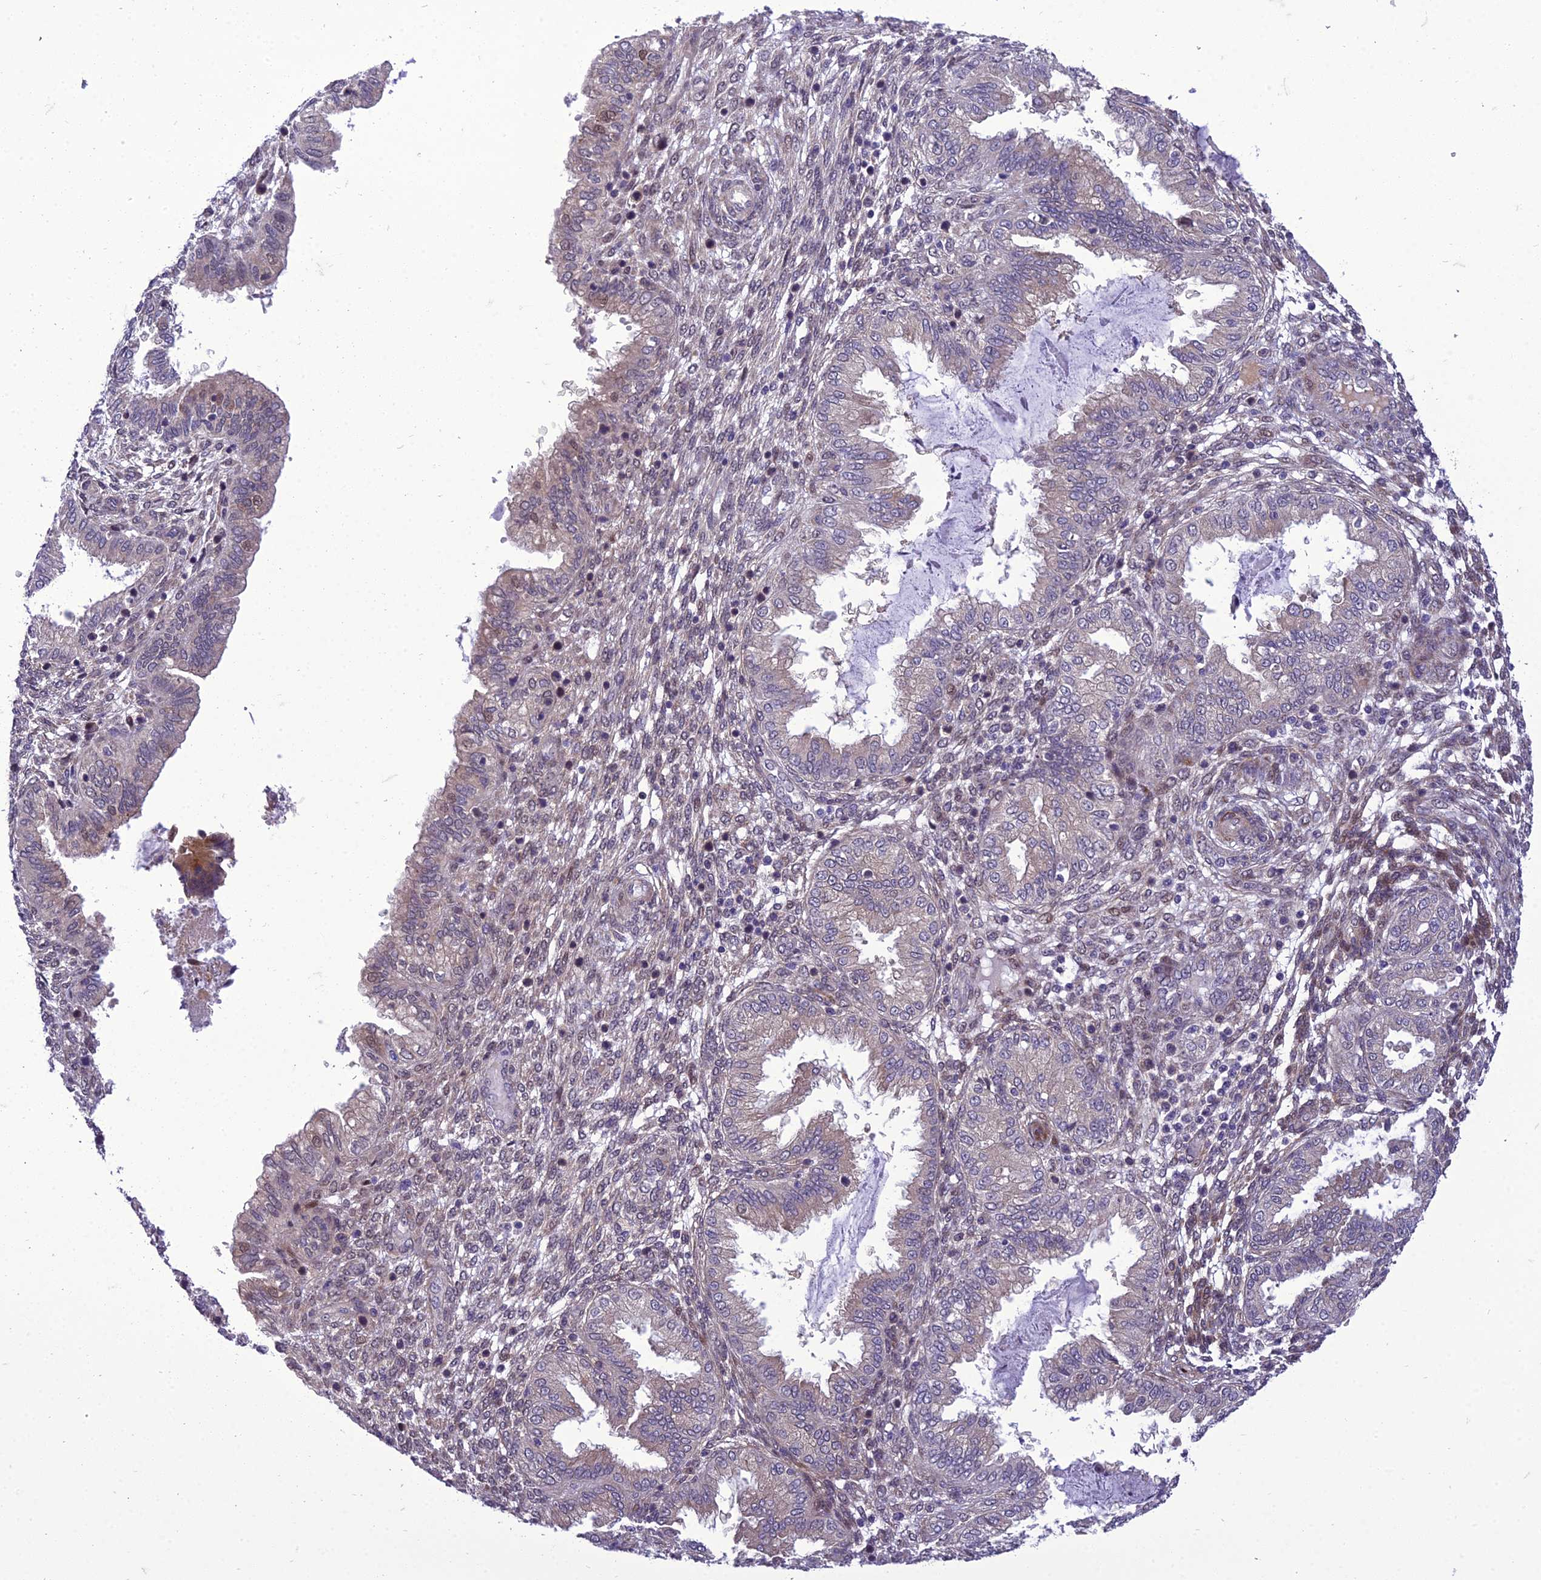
{"staining": {"intensity": "negative", "quantity": "none", "location": "none"}, "tissue": "endometrium", "cell_type": "Cells in endometrial stroma", "image_type": "normal", "snomed": [{"axis": "morphology", "description": "Normal tissue, NOS"}, {"axis": "topography", "description": "Endometrium"}], "caption": "A histopathology image of endometrium stained for a protein demonstrates no brown staining in cells in endometrial stroma. The staining is performed using DAB brown chromogen with nuclei counter-stained in using hematoxylin.", "gene": "GAB4", "patient": {"sex": "female", "age": 33}}